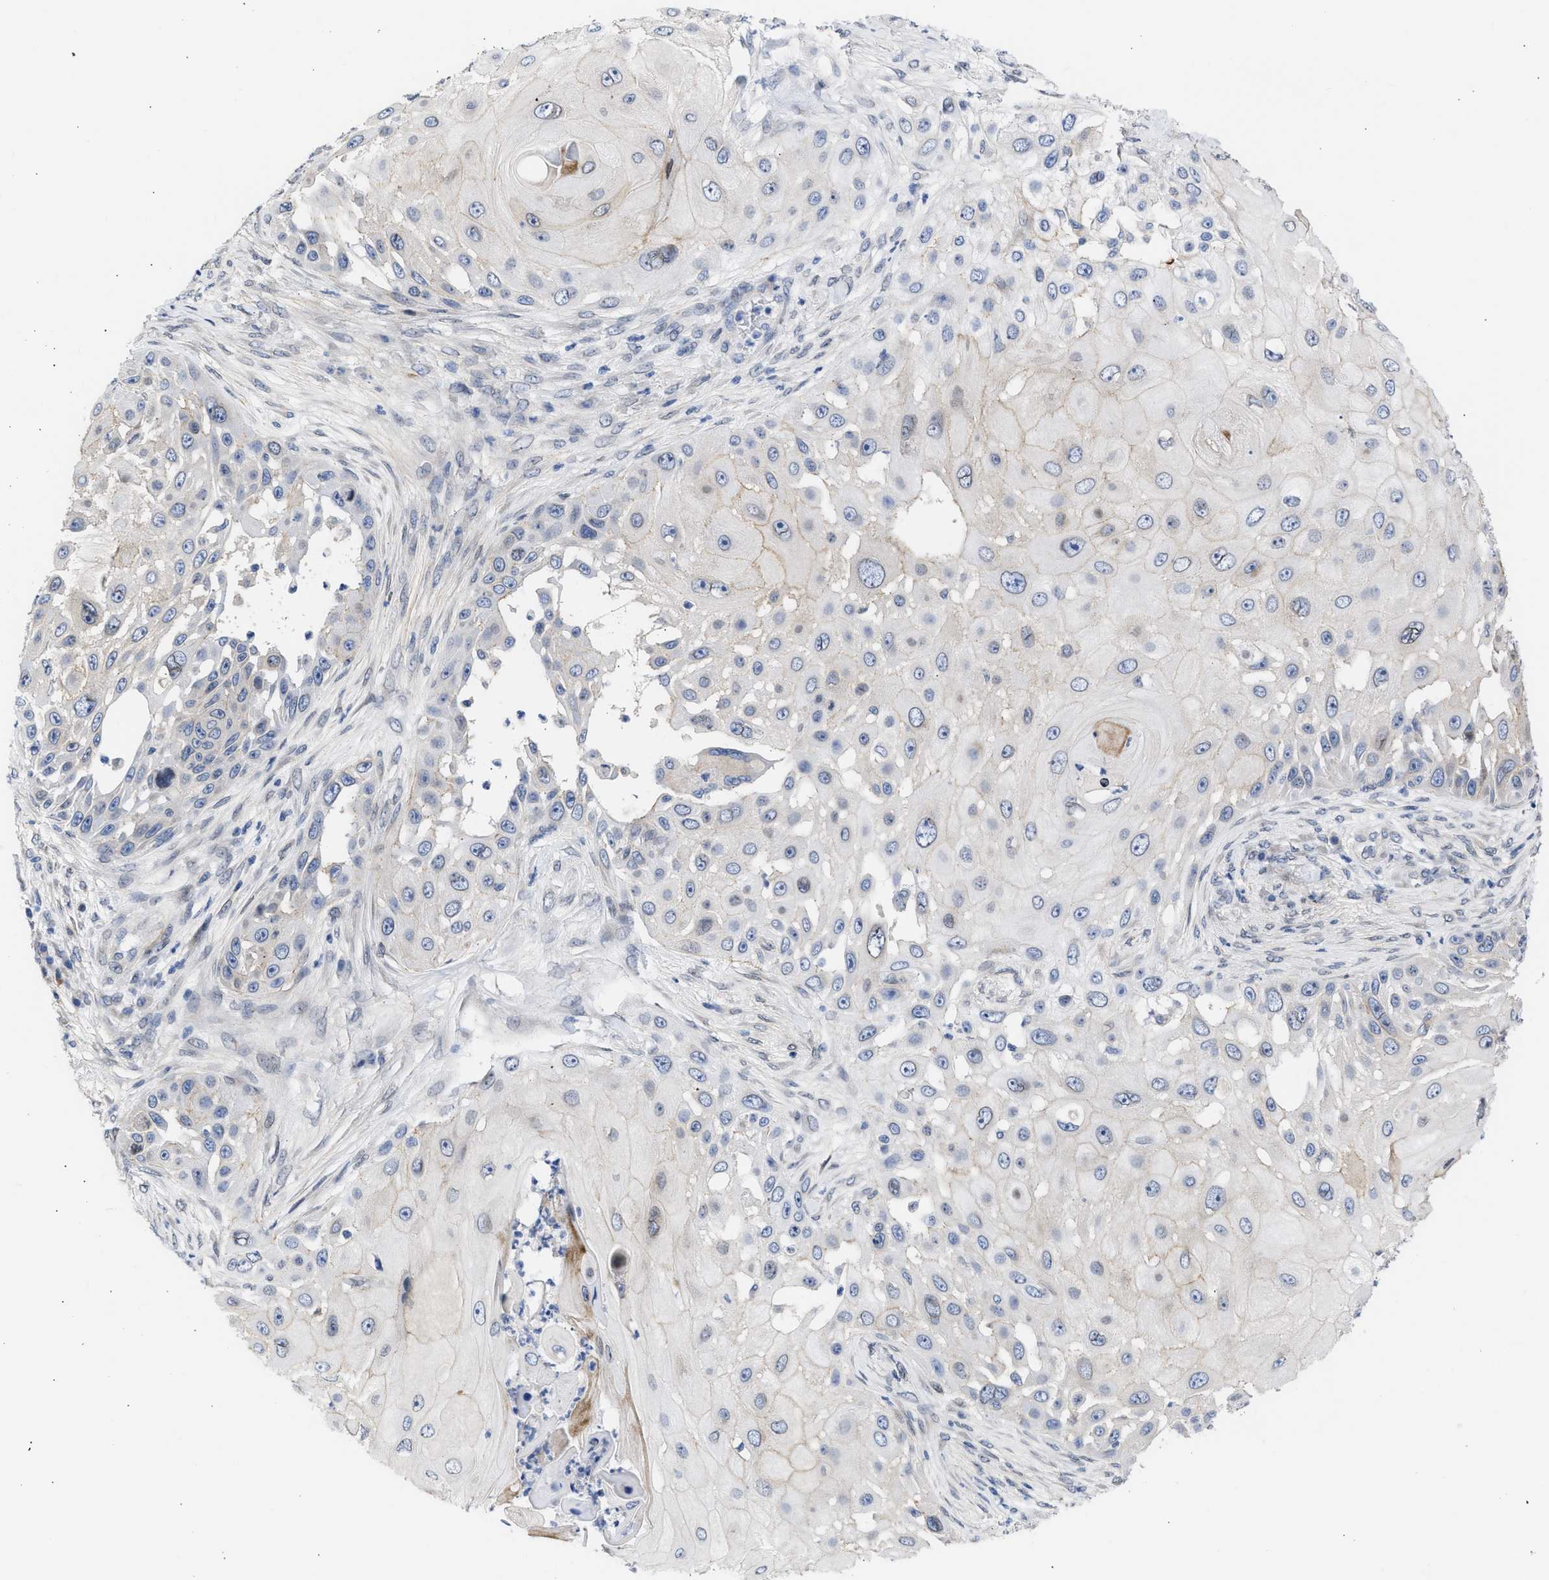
{"staining": {"intensity": "weak", "quantity": "<25%", "location": "cytoplasmic/membranous"}, "tissue": "skin cancer", "cell_type": "Tumor cells", "image_type": "cancer", "snomed": [{"axis": "morphology", "description": "Squamous cell carcinoma, NOS"}, {"axis": "topography", "description": "Skin"}], "caption": "IHC image of neoplastic tissue: skin cancer stained with DAB (3,3'-diaminobenzidine) reveals no significant protein positivity in tumor cells. The staining was performed using DAB to visualize the protein expression in brown, while the nuclei were stained in blue with hematoxylin (Magnification: 20x).", "gene": "NUP35", "patient": {"sex": "female", "age": 44}}